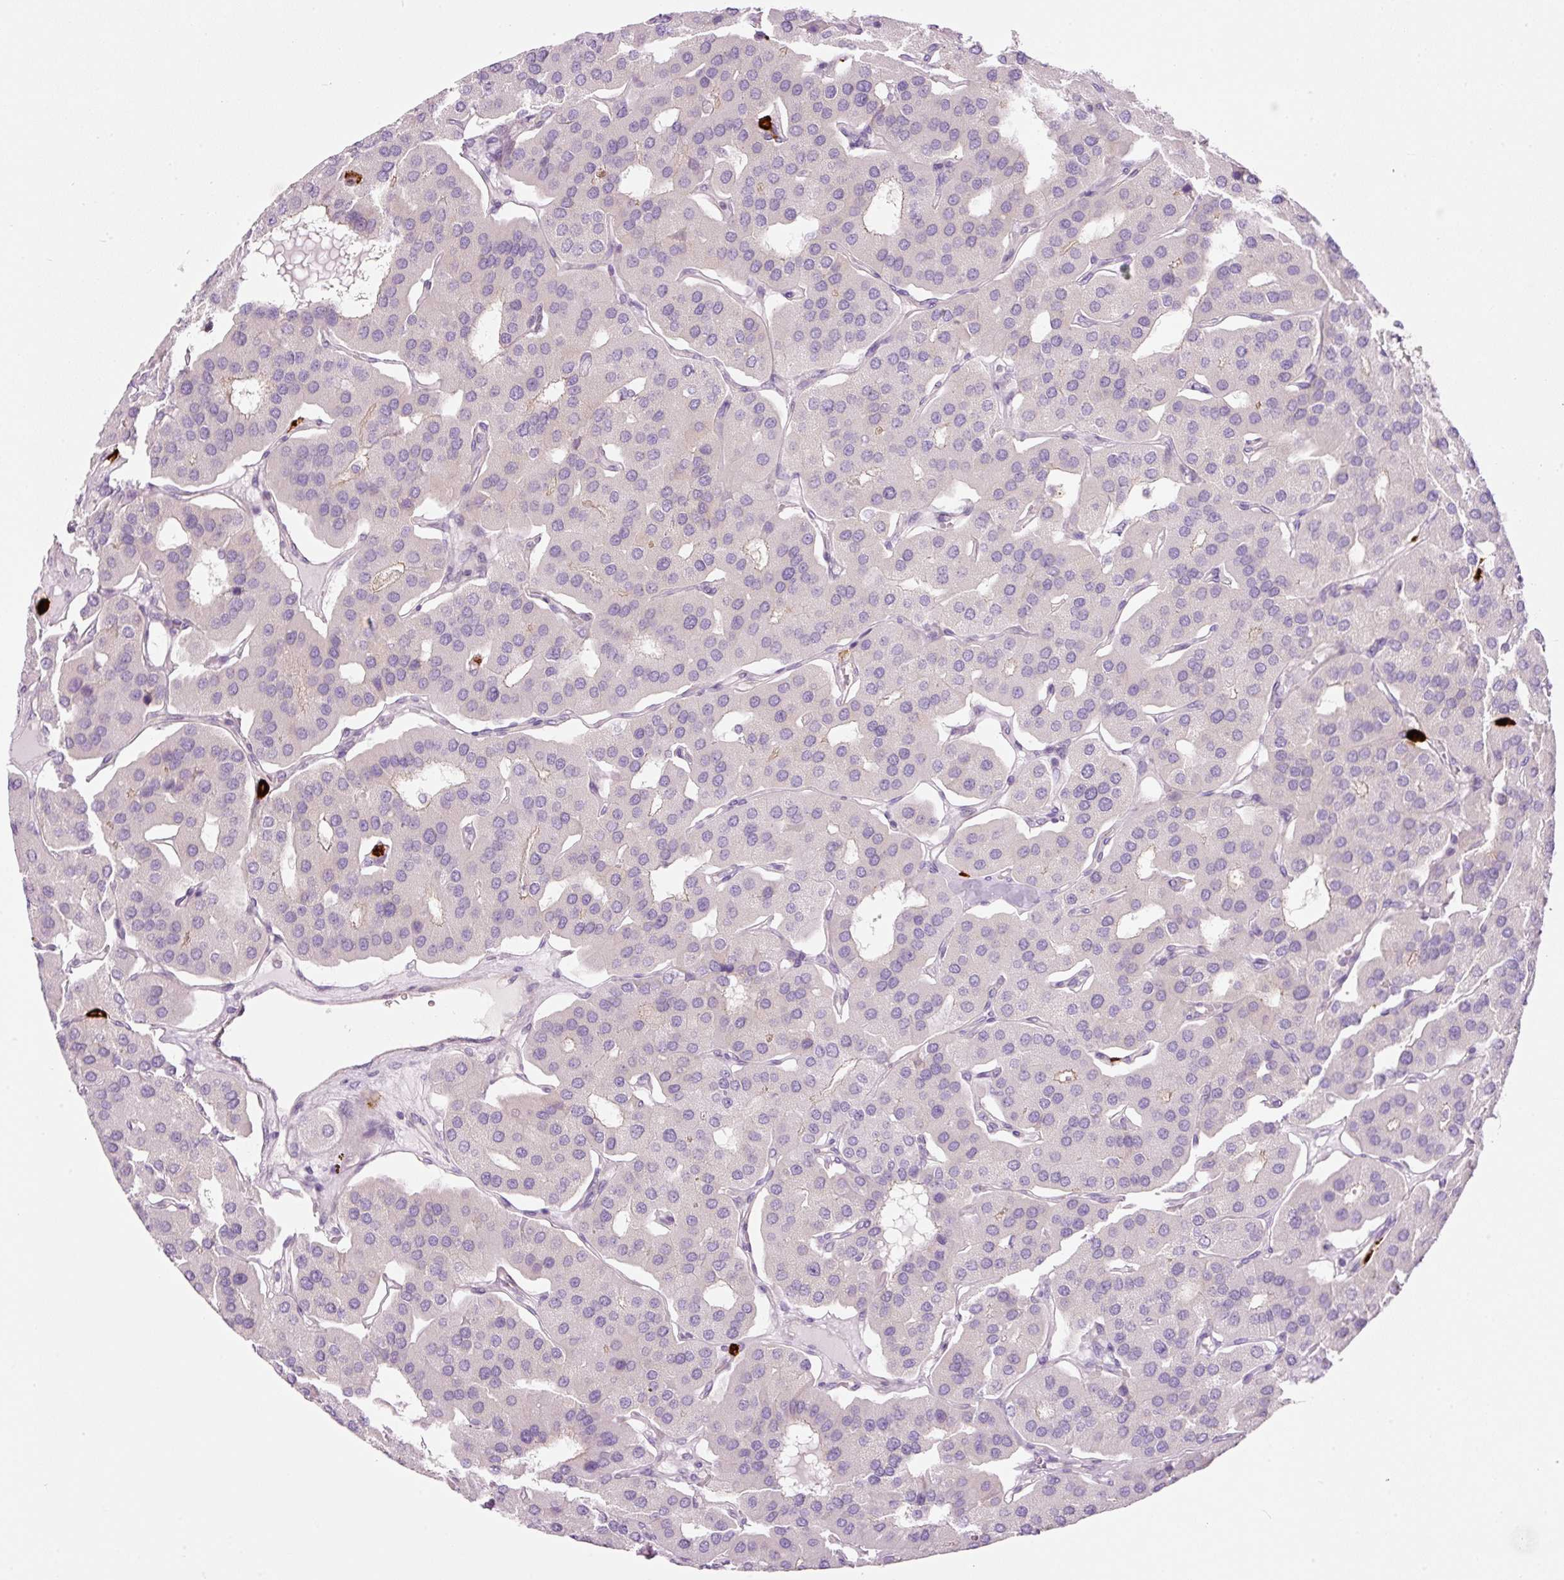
{"staining": {"intensity": "negative", "quantity": "none", "location": "none"}, "tissue": "parathyroid gland", "cell_type": "Glandular cells", "image_type": "normal", "snomed": [{"axis": "morphology", "description": "Normal tissue, NOS"}, {"axis": "morphology", "description": "Adenoma, NOS"}, {"axis": "topography", "description": "Parathyroid gland"}], "caption": "Glandular cells show no significant staining in benign parathyroid gland. (Brightfield microscopy of DAB immunohistochemistry (IHC) at high magnification).", "gene": "MAP3K3", "patient": {"sex": "female", "age": 86}}